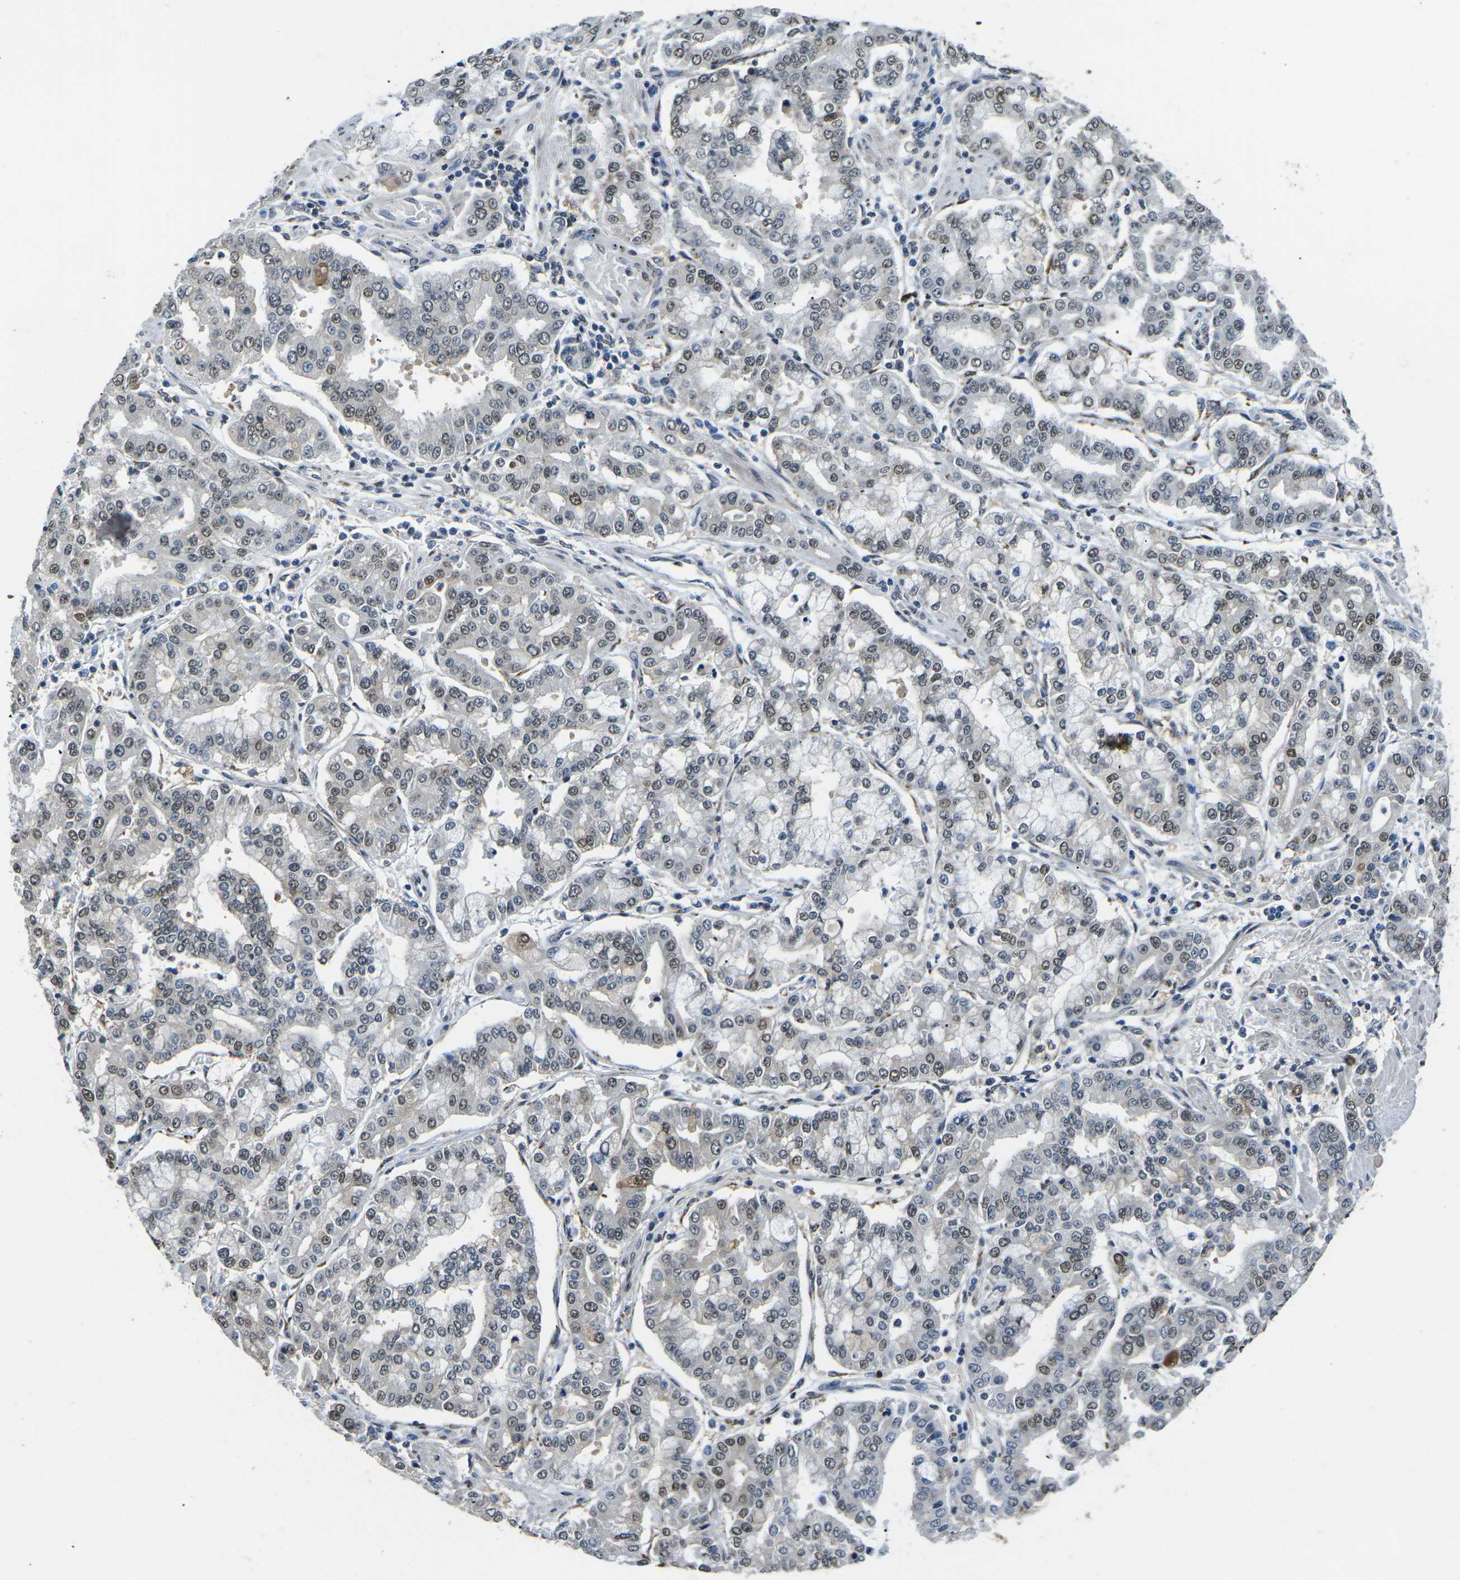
{"staining": {"intensity": "weak", "quantity": "25%-75%", "location": "nuclear"}, "tissue": "stomach cancer", "cell_type": "Tumor cells", "image_type": "cancer", "snomed": [{"axis": "morphology", "description": "Adenocarcinoma, NOS"}, {"axis": "topography", "description": "Stomach"}], "caption": "Adenocarcinoma (stomach) tissue demonstrates weak nuclear expression in about 25%-75% of tumor cells Nuclei are stained in blue.", "gene": "SCNN1B", "patient": {"sex": "male", "age": 76}}